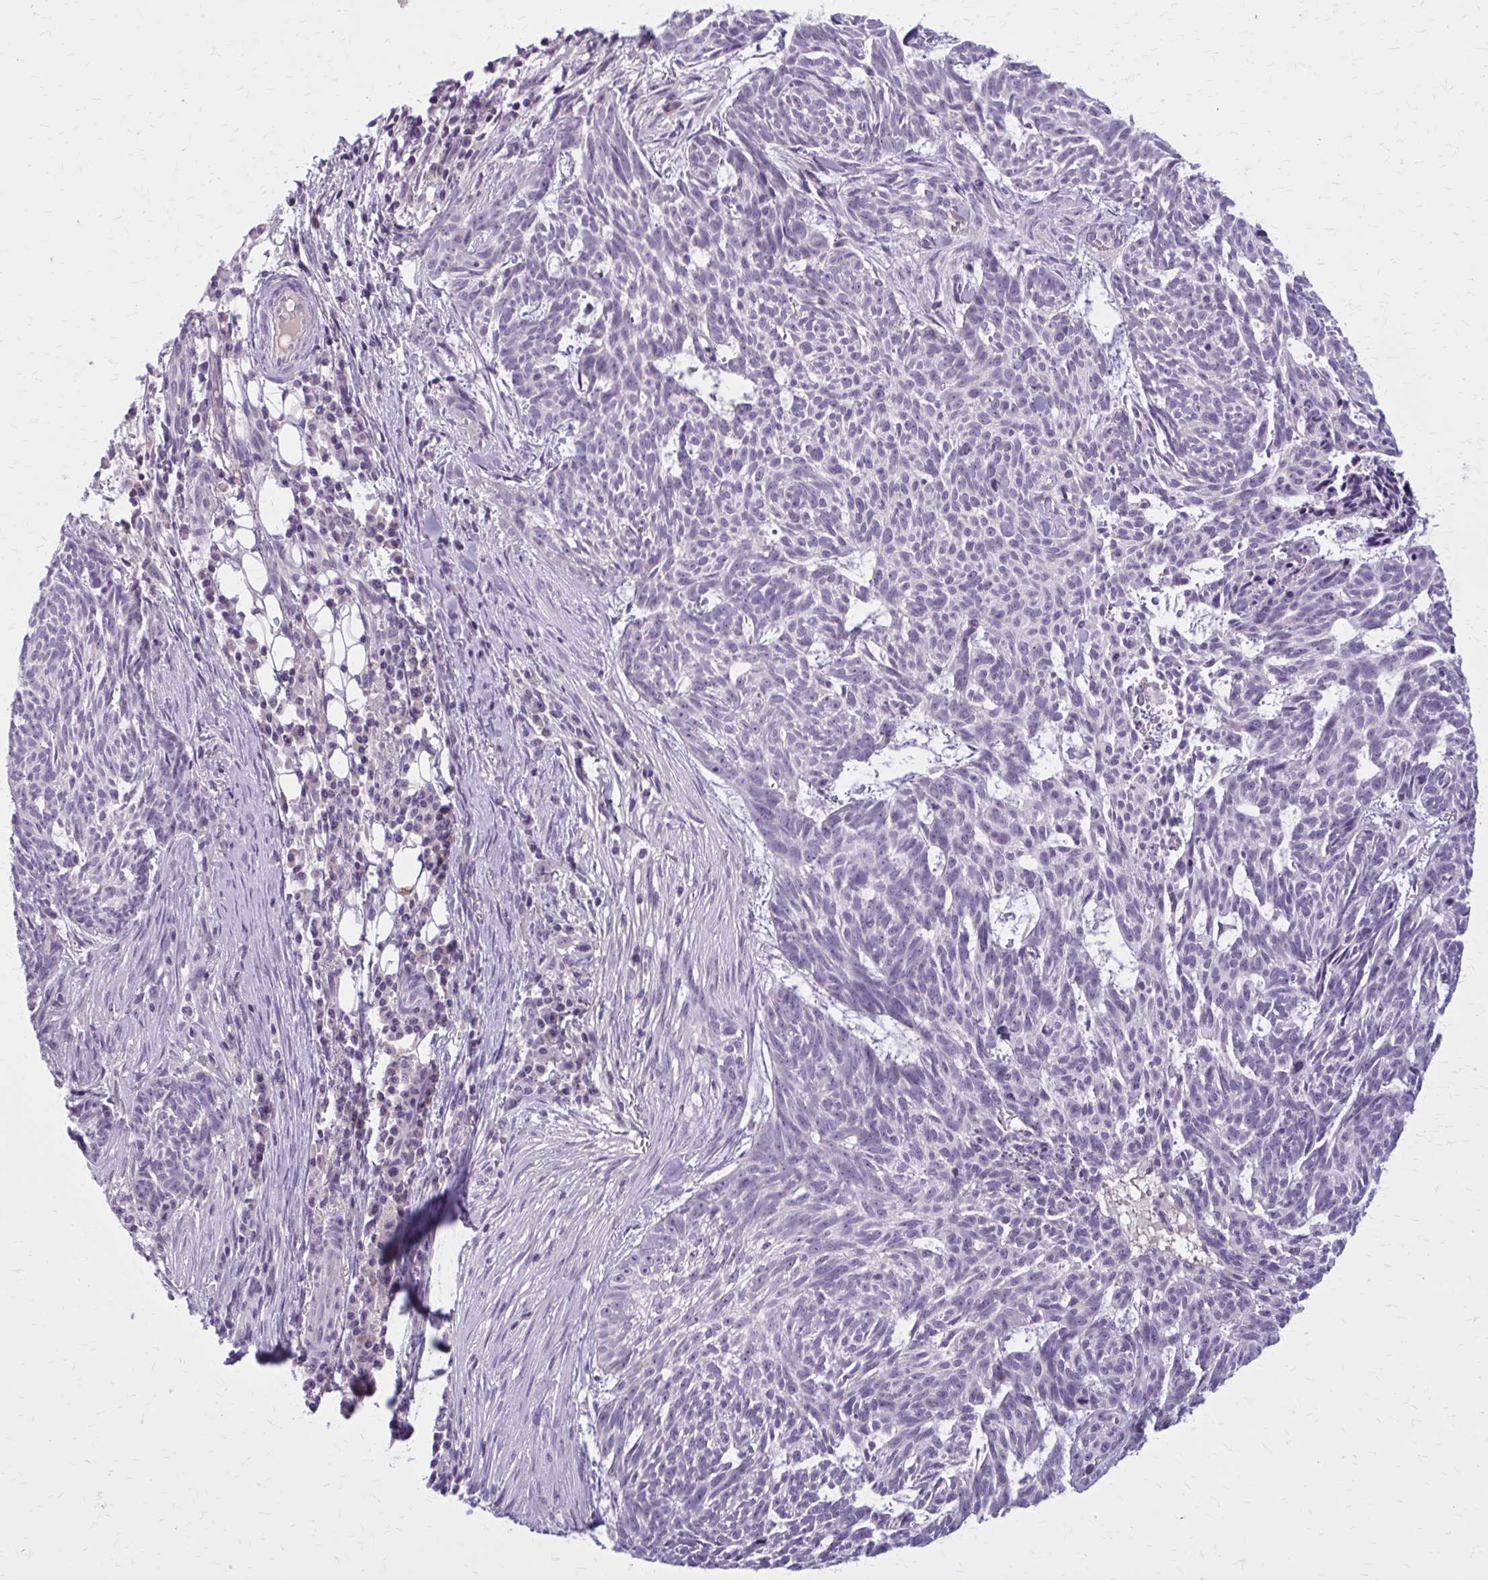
{"staining": {"intensity": "negative", "quantity": "none", "location": "none"}, "tissue": "skin cancer", "cell_type": "Tumor cells", "image_type": "cancer", "snomed": [{"axis": "morphology", "description": "Basal cell carcinoma"}, {"axis": "topography", "description": "Skin"}], "caption": "Immunohistochemical staining of human basal cell carcinoma (skin) shows no significant positivity in tumor cells. The staining is performed using DAB brown chromogen with nuclei counter-stained in using hematoxylin.", "gene": "OR4A47", "patient": {"sex": "female", "age": 93}}